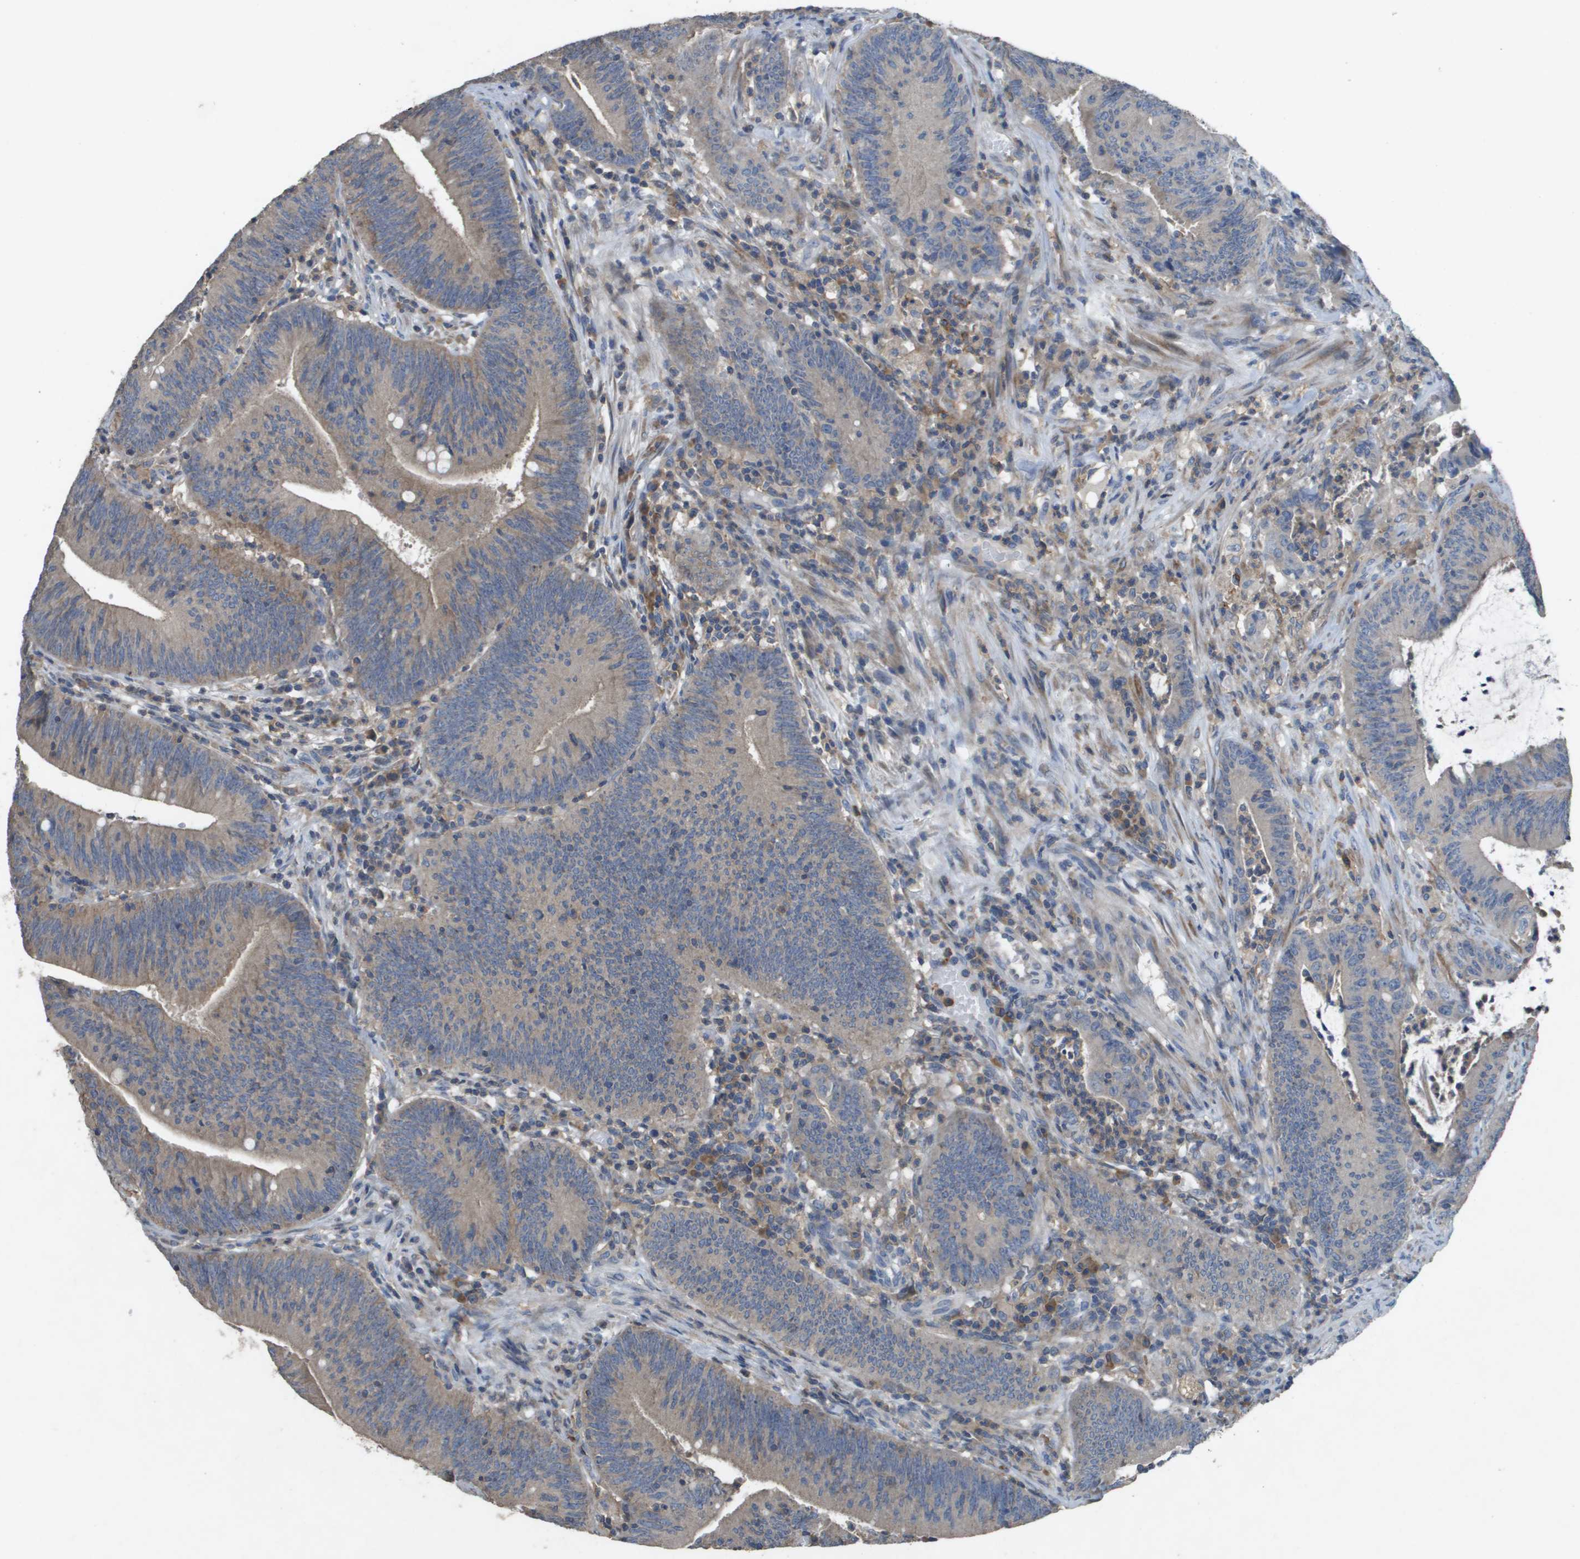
{"staining": {"intensity": "weak", "quantity": ">75%", "location": "cytoplasmic/membranous"}, "tissue": "colorectal cancer", "cell_type": "Tumor cells", "image_type": "cancer", "snomed": [{"axis": "morphology", "description": "Normal tissue, NOS"}, {"axis": "morphology", "description": "Adenocarcinoma, NOS"}, {"axis": "topography", "description": "Rectum"}], "caption": "Protein expression analysis of adenocarcinoma (colorectal) exhibits weak cytoplasmic/membranous staining in approximately >75% of tumor cells.", "gene": "CLCA4", "patient": {"sex": "female", "age": 66}}